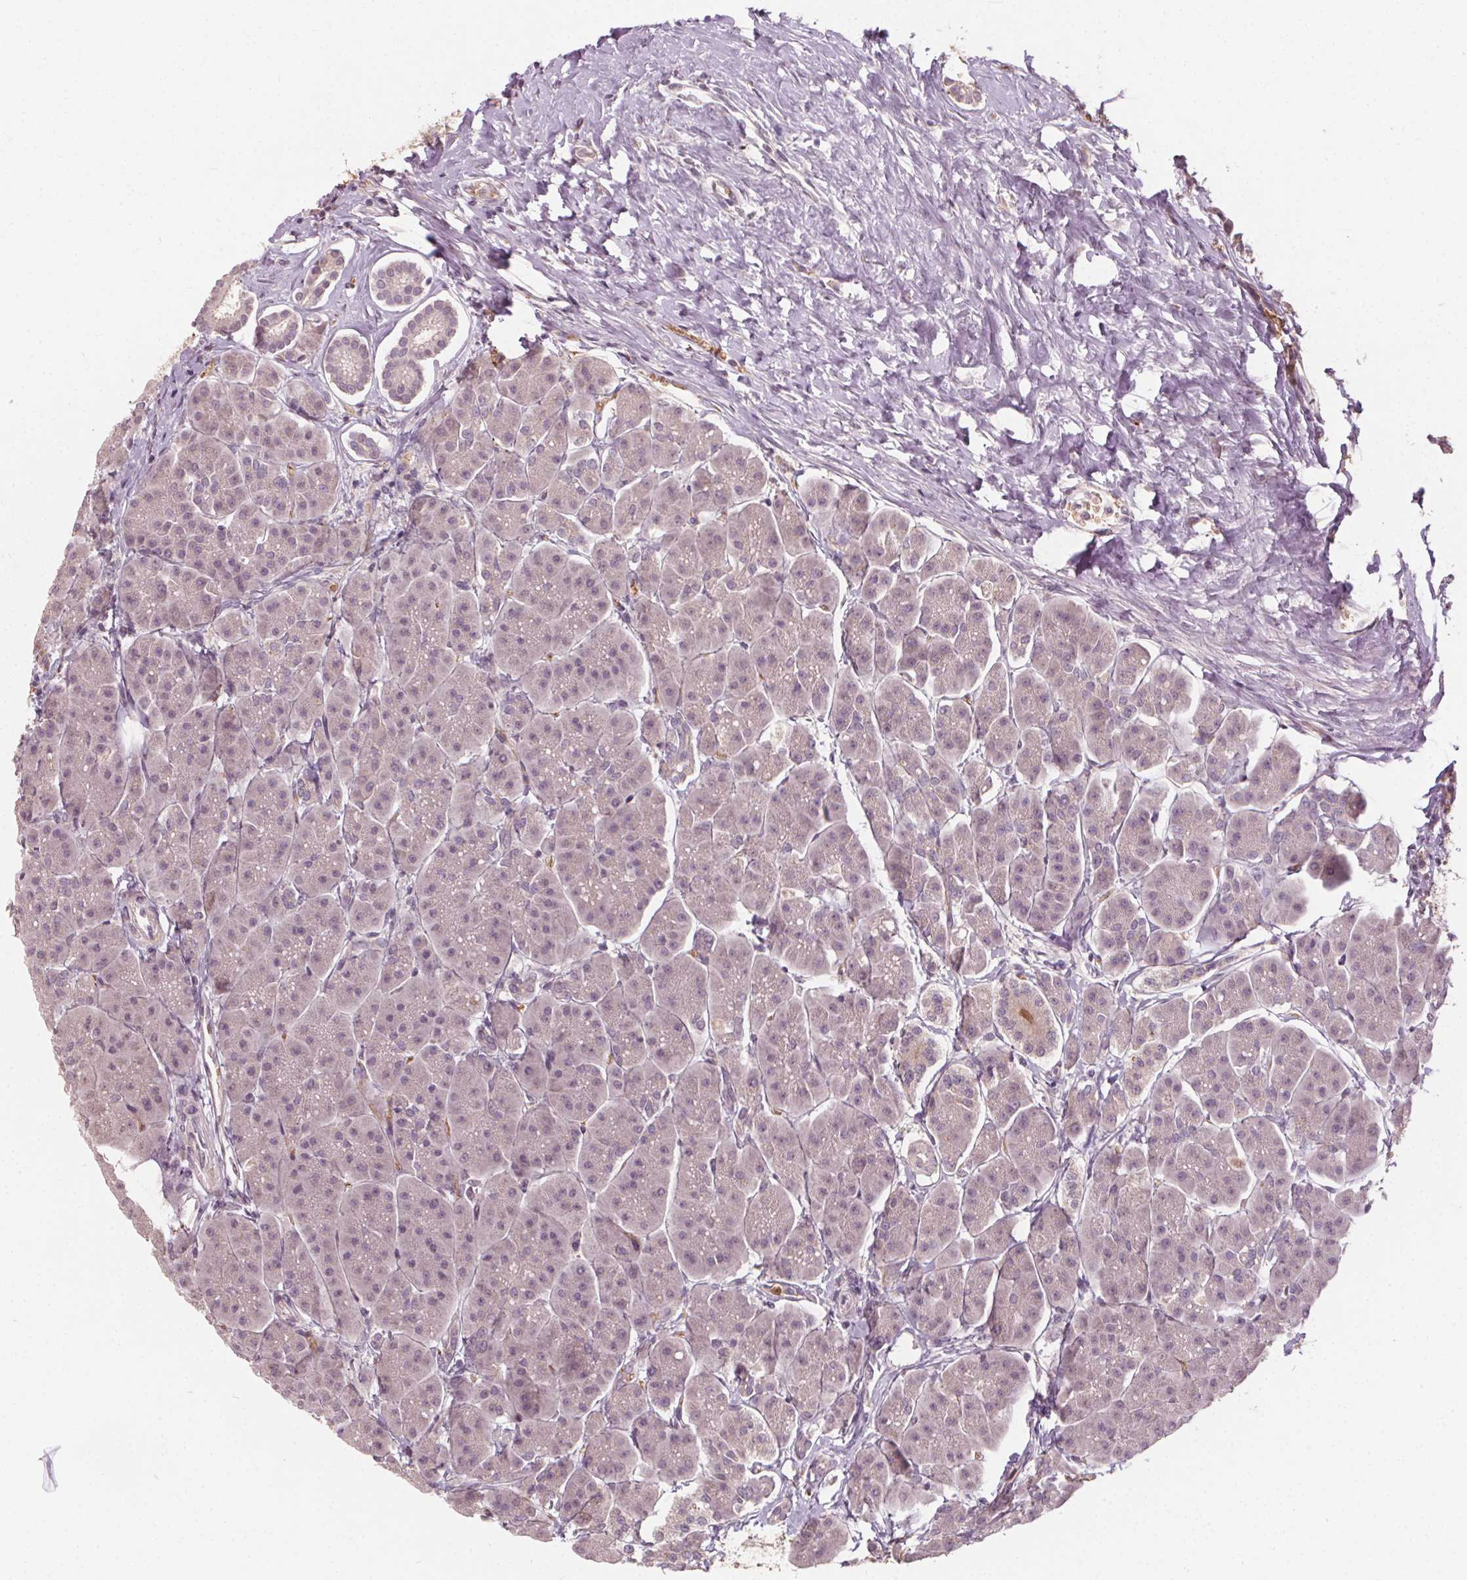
{"staining": {"intensity": "moderate", "quantity": "<25%", "location": "cytoplasmic/membranous"}, "tissue": "pancreas", "cell_type": "Exocrine glandular cells", "image_type": "normal", "snomed": [{"axis": "morphology", "description": "Normal tissue, NOS"}, {"axis": "topography", "description": "Adipose tissue"}, {"axis": "topography", "description": "Pancreas"}, {"axis": "topography", "description": "Peripheral nerve tissue"}], "caption": "Immunohistochemical staining of unremarkable human pancreas exhibits <25% levels of moderate cytoplasmic/membranous protein expression in about <25% of exocrine glandular cells. (Stains: DAB in brown, nuclei in blue, Microscopy: brightfield microscopy at high magnification).", "gene": "IPO13", "patient": {"sex": "female", "age": 58}}